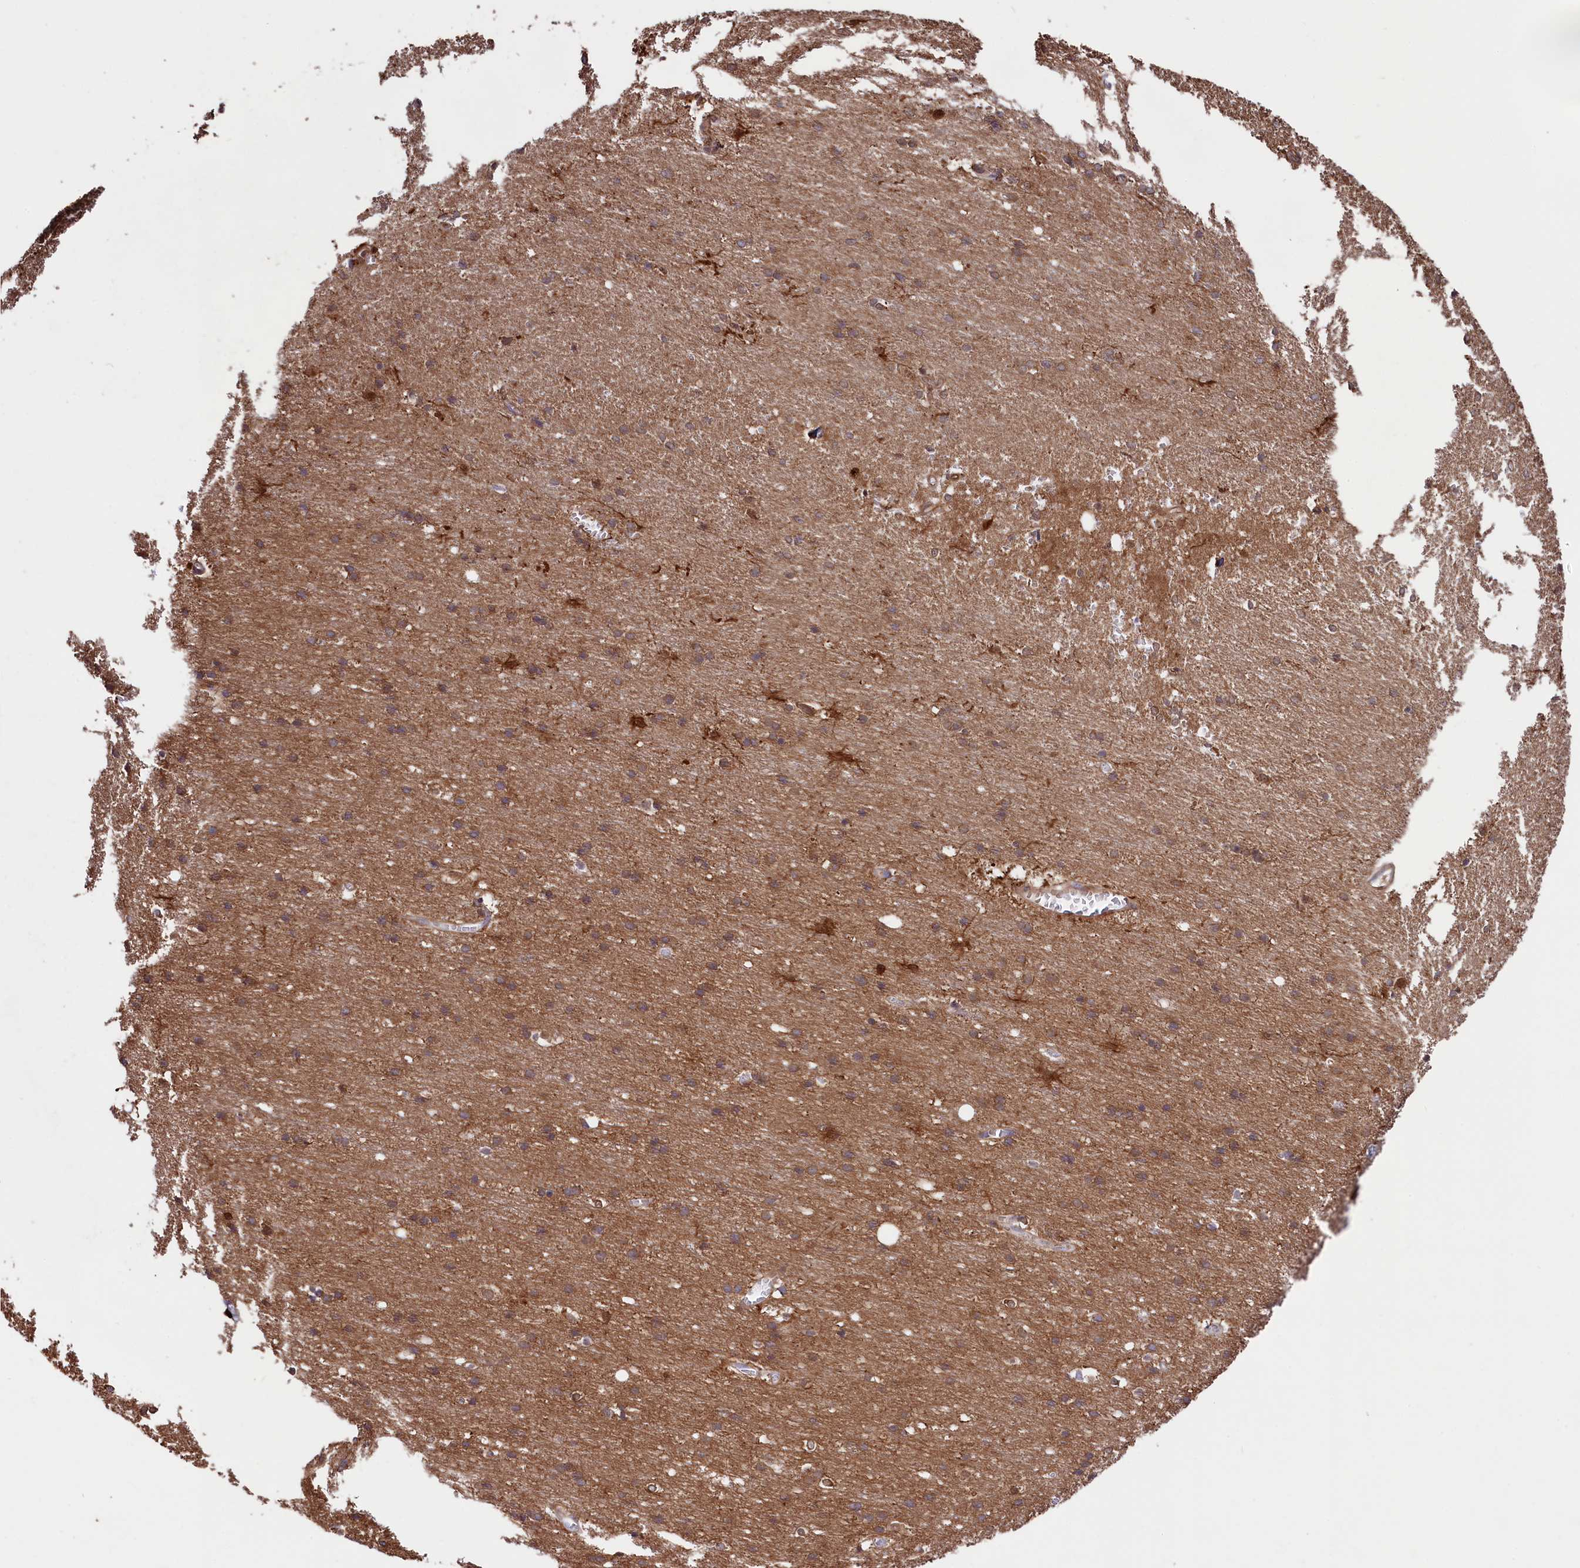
{"staining": {"intensity": "weak", "quantity": ">75%", "location": "cytoplasmic/membranous"}, "tissue": "cerebral cortex", "cell_type": "Endothelial cells", "image_type": "normal", "snomed": [{"axis": "morphology", "description": "Normal tissue, NOS"}, {"axis": "topography", "description": "Cerebral cortex"}], "caption": "An image of human cerebral cortex stained for a protein shows weak cytoplasmic/membranous brown staining in endothelial cells.", "gene": "GPR108", "patient": {"sex": "male", "age": 54}}